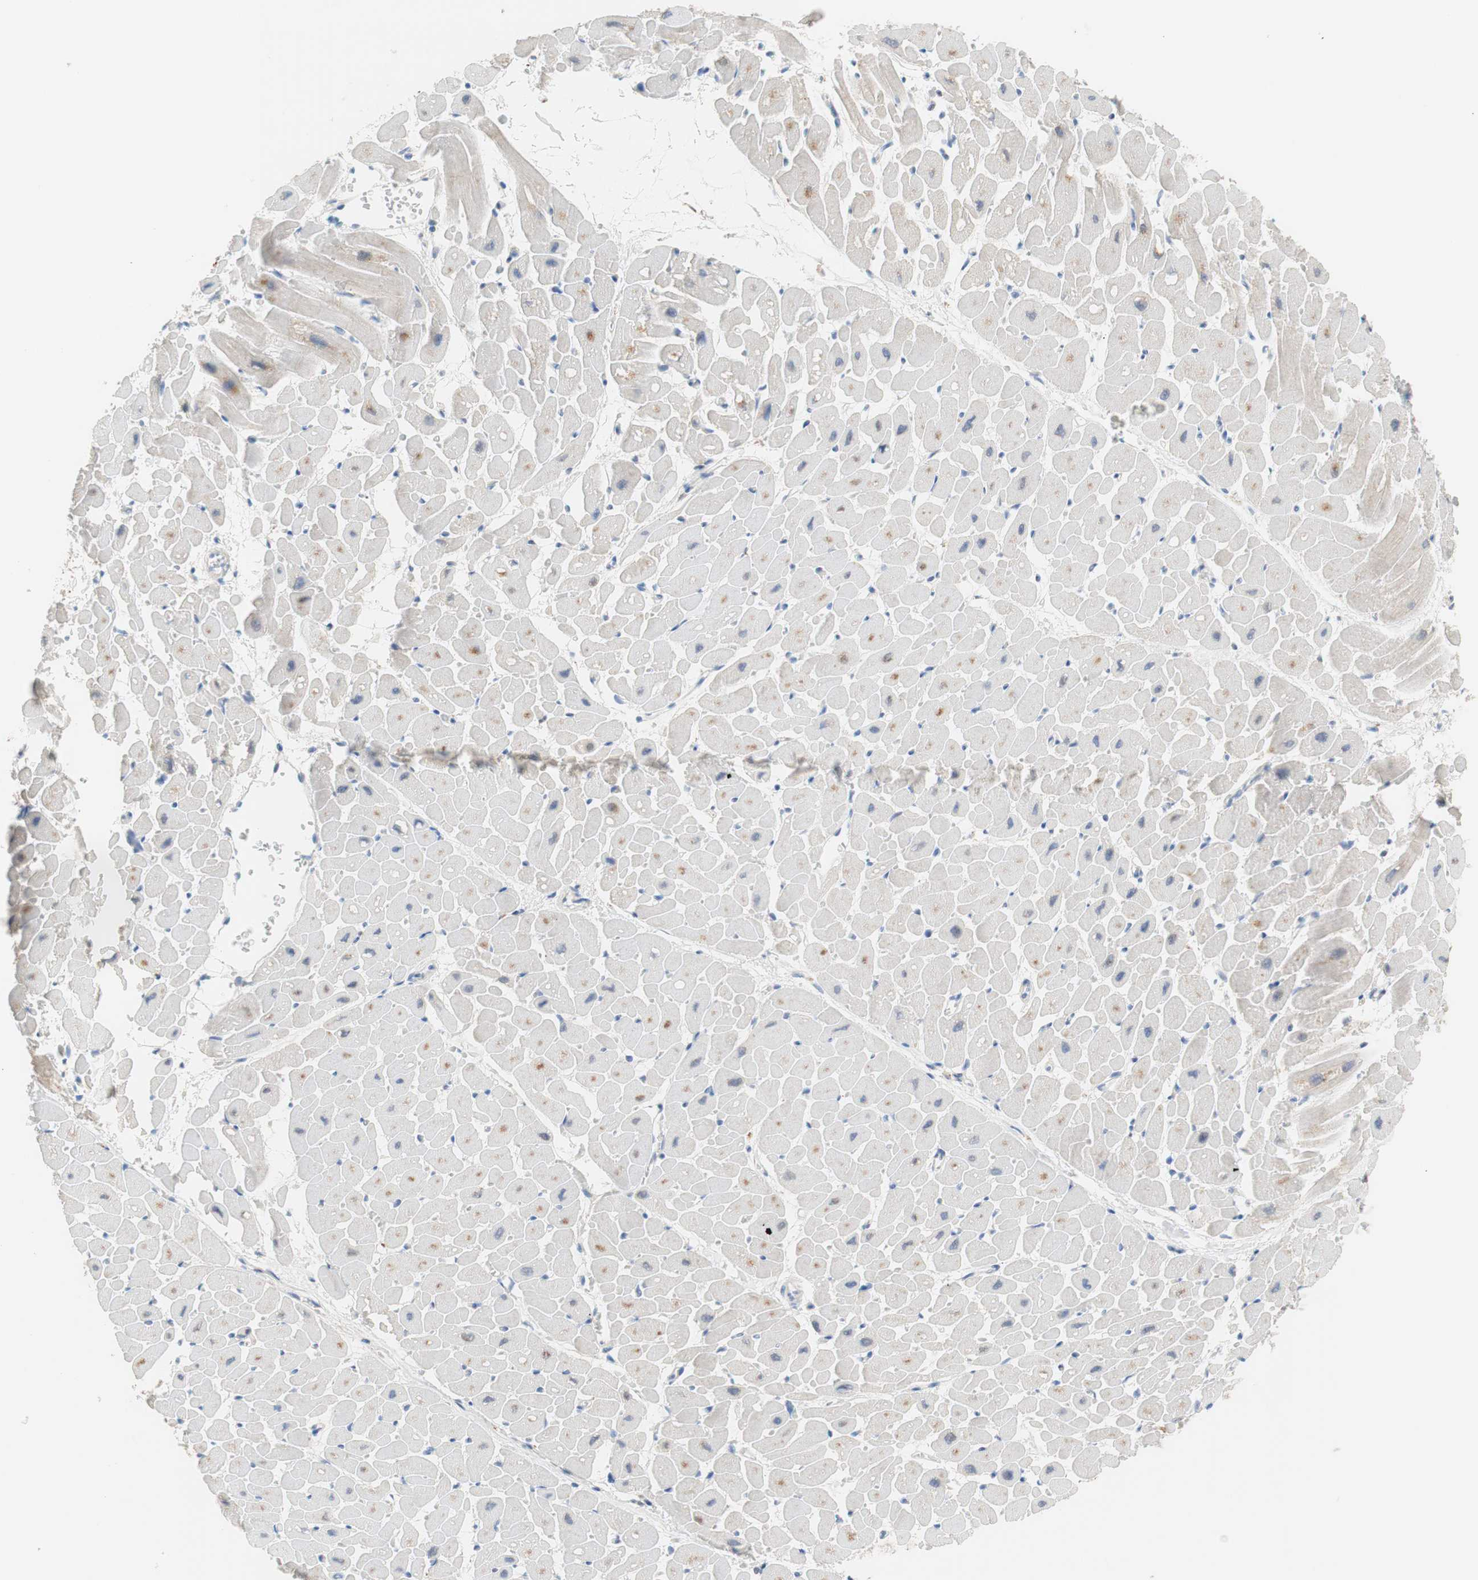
{"staining": {"intensity": "moderate", "quantity": ">75%", "location": "cytoplasmic/membranous"}, "tissue": "heart muscle", "cell_type": "Cardiomyocytes", "image_type": "normal", "snomed": [{"axis": "morphology", "description": "Normal tissue, NOS"}, {"axis": "topography", "description": "Heart"}], "caption": "High-power microscopy captured an IHC image of normal heart muscle, revealing moderate cytoplasmic/membranous positivity in approximately >75% of cardiomyocytes. (brown staining indicates protein expression, while blue staining denotes nuclei).", "gene": "RBP4", "patient": {"sex": "male", "age": 45}}